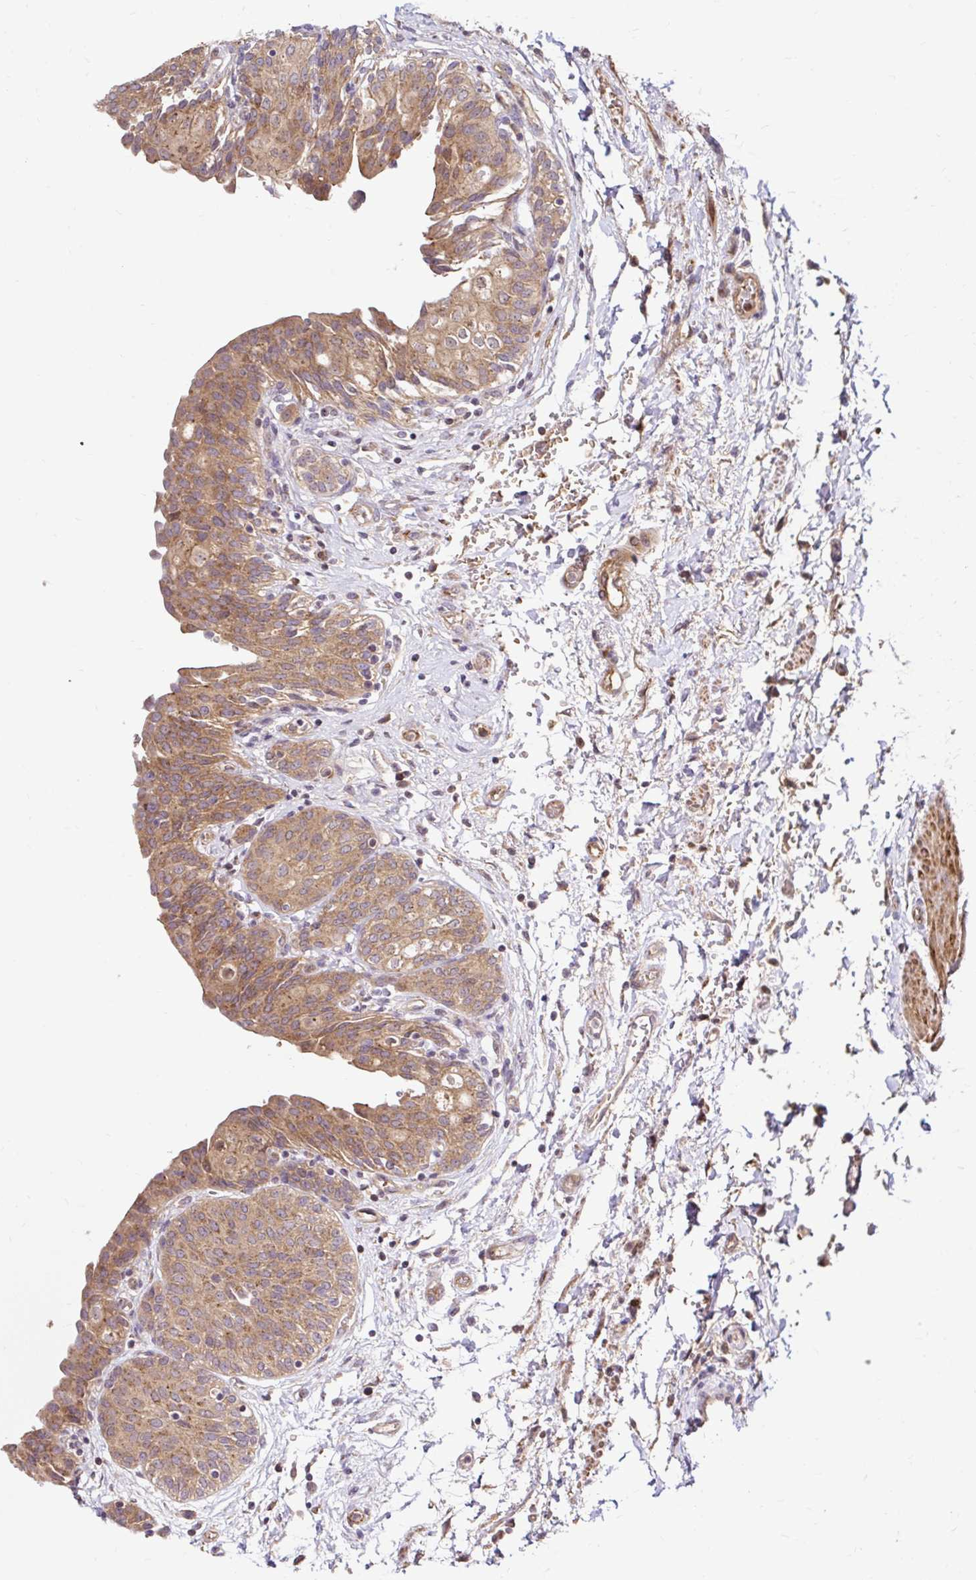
{"staining": {"intensity": "moderate", "quantity": ">75%", "location": "cytoplasmic/membranous"}, "tissue": "urinary bladder", "cell_type": "Urothelial cells", "image_type": "normal", "snomed": [{"axis": "morphology", "description": "Normal tissue, NOS"}, {"axis": "topography", "description": "Urinary bladder"}], "caption": "Urinary bladder stained for a protein (brown) displays moderate cytoplasmic/membranous positive positivity in approximately >75% of urothelial cells.", "gene": "ARHGEF37", "patient": {"sex": "male", "age": 68}}